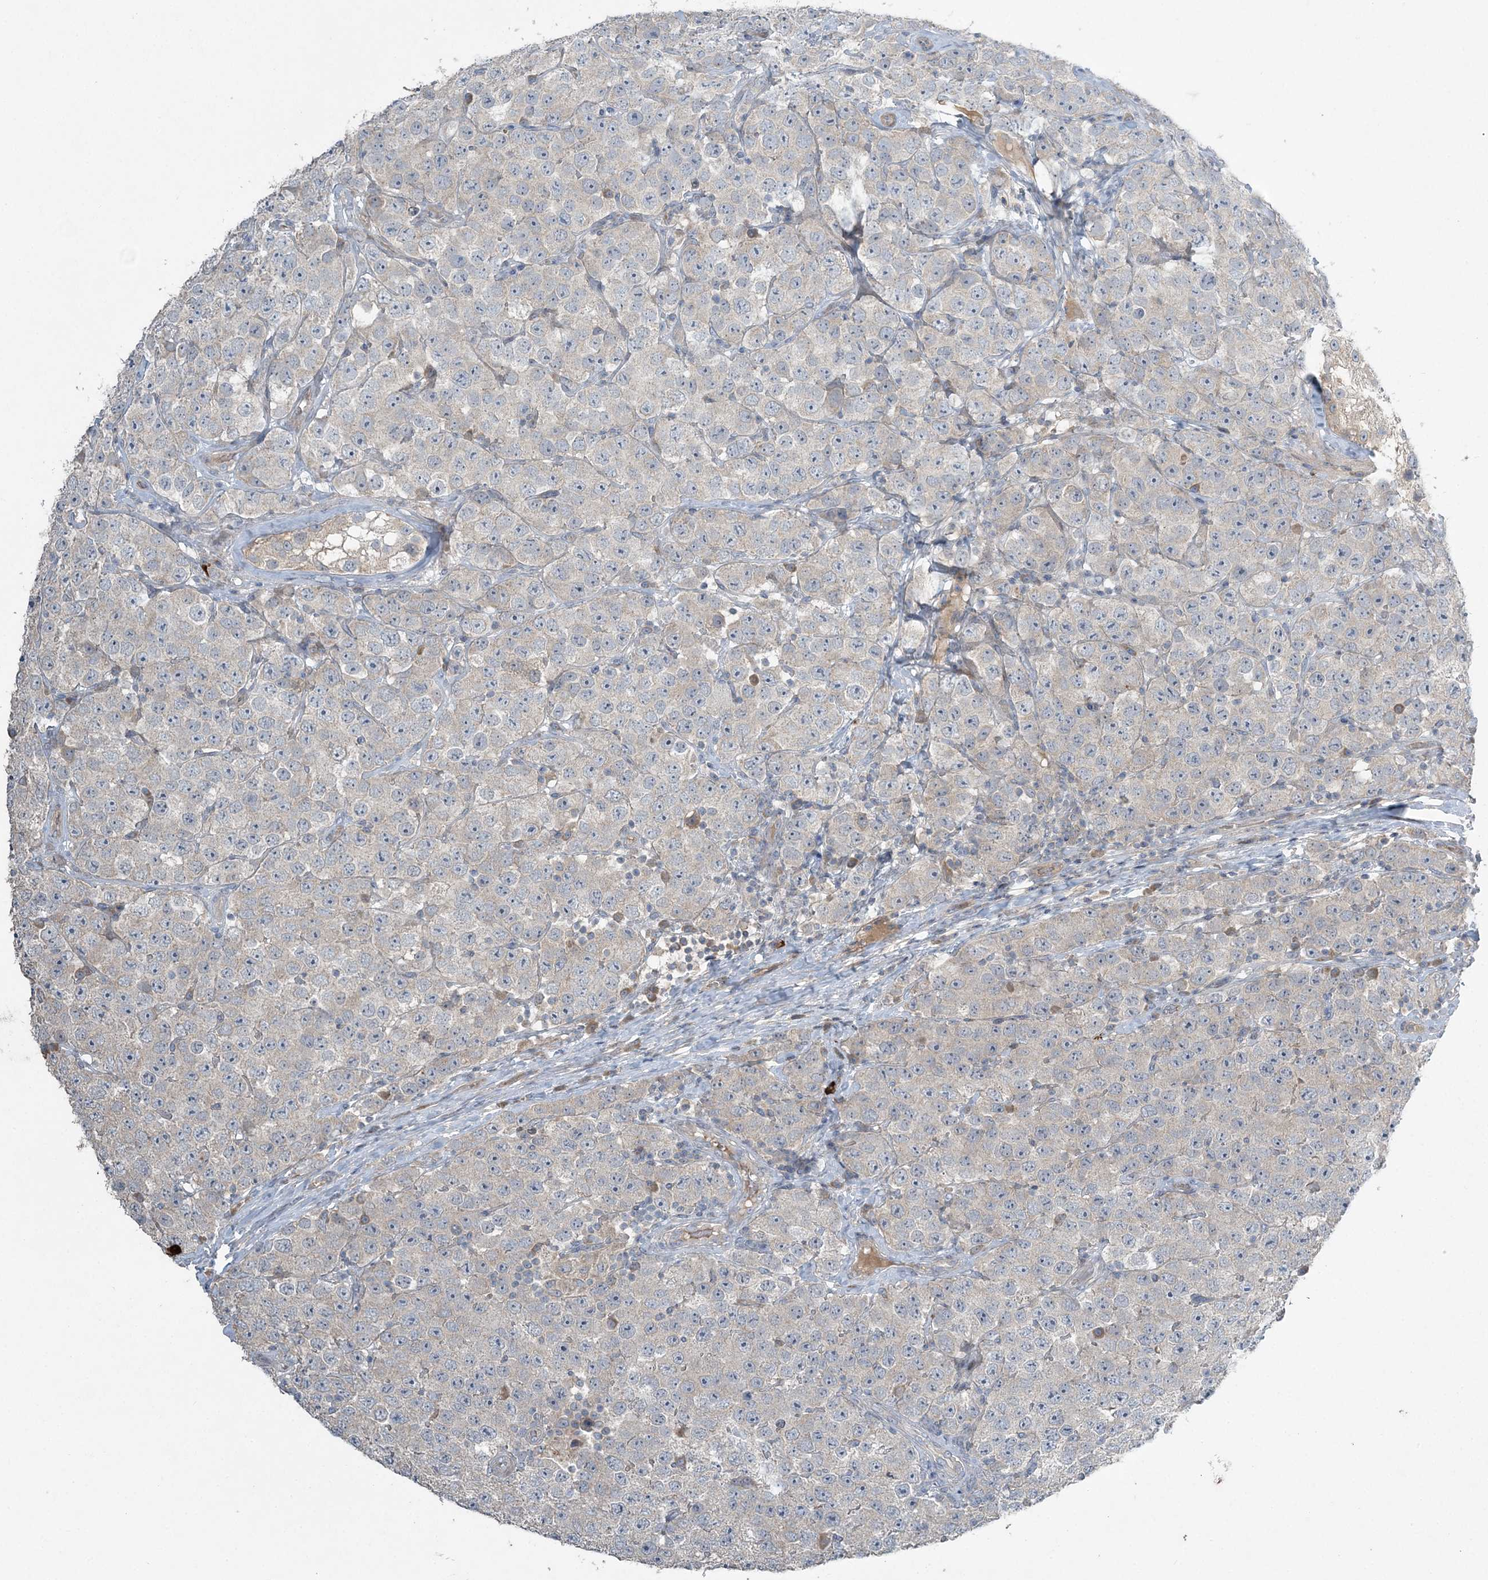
{"staining": {"intensity": "negative", "quantity": "none", "location": "none"}, "tissue": "testis cancer", "cell_type": "Tumor cells", "image_type": "cancer", "snomed": [{"axis": "morphology", "description": "Seminoma, NOS"}, {"axis": "topography", "description": "Testis"}], "caption": "Tumor cells show no significant positivity in testis seminoma. (Brightfield microscopy of DAB (3,3'-diaminobenzidine) immunohistochemistry at high magnification).", "gene": "SLC4A10", "patient": {"sex": "male", "age": 28}}